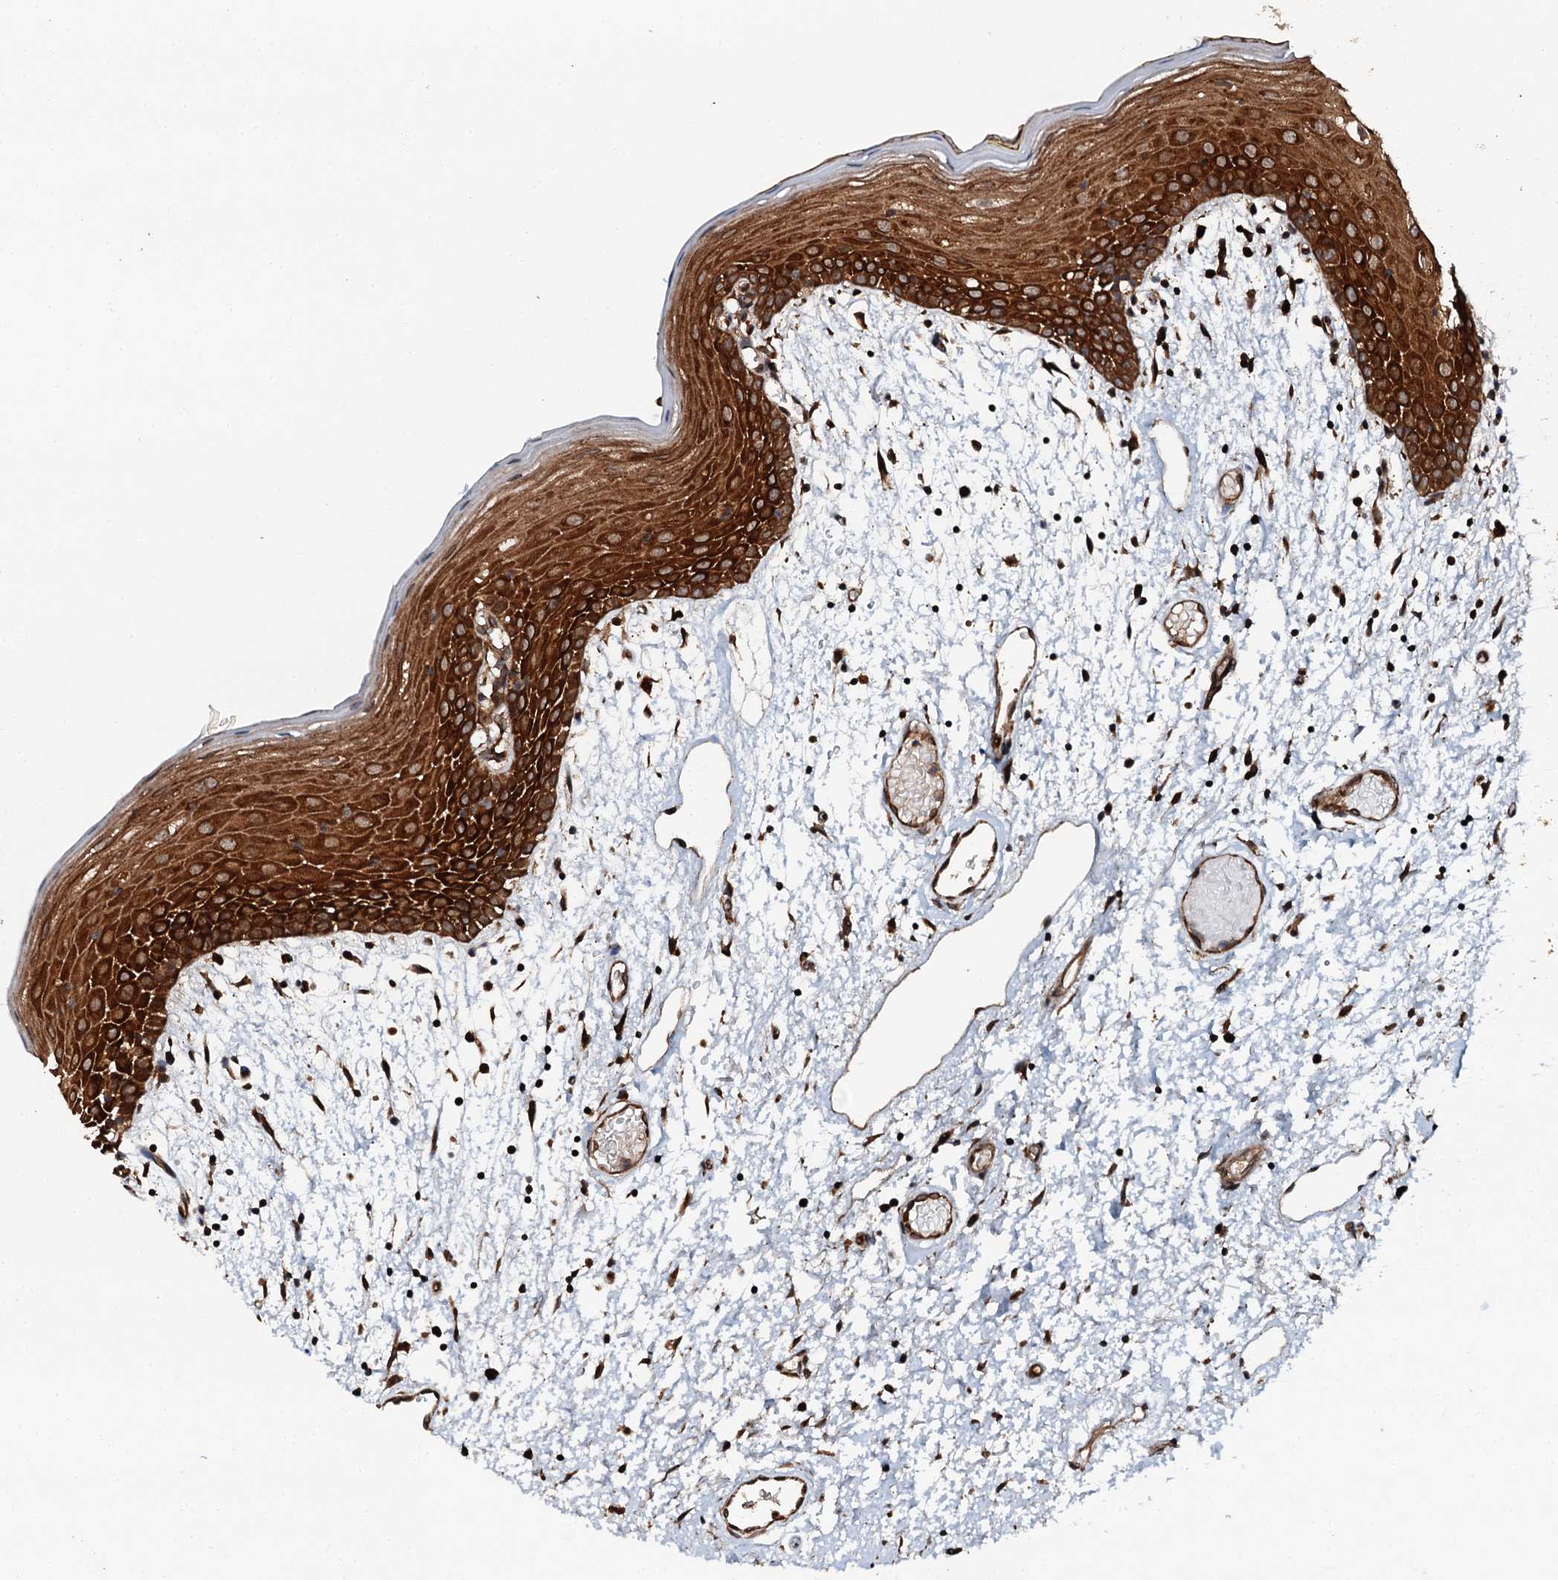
{"staining": {"intensity": "strong", "quantity": ">75%", "location": "cytoplasmic/membranous"}, "tissue": "oral mucosa", "cell_type": "Squamous epithelial cells", "image_type": "normal", "snomed": [{"axis": "morphology", "description": "Normal tissue, NOS"}, {"axis": "topography", "description": "Skeletal muscle"}, {"axis": "topography", "description": "Oral tissue"}, {"axis": "topography", "description": "Salivary gland"}, {"axis": "topography", "description": "Peripheral nerve tissue"}], "caption": "Protein expression analysis of normal oral mucosa demonstrates strong cytoplasmic/membranous expression in about >75% of squamous epithelial cells.", "gene": "FLYWCH1", "patient": {"sex": "male", "age": 54}}